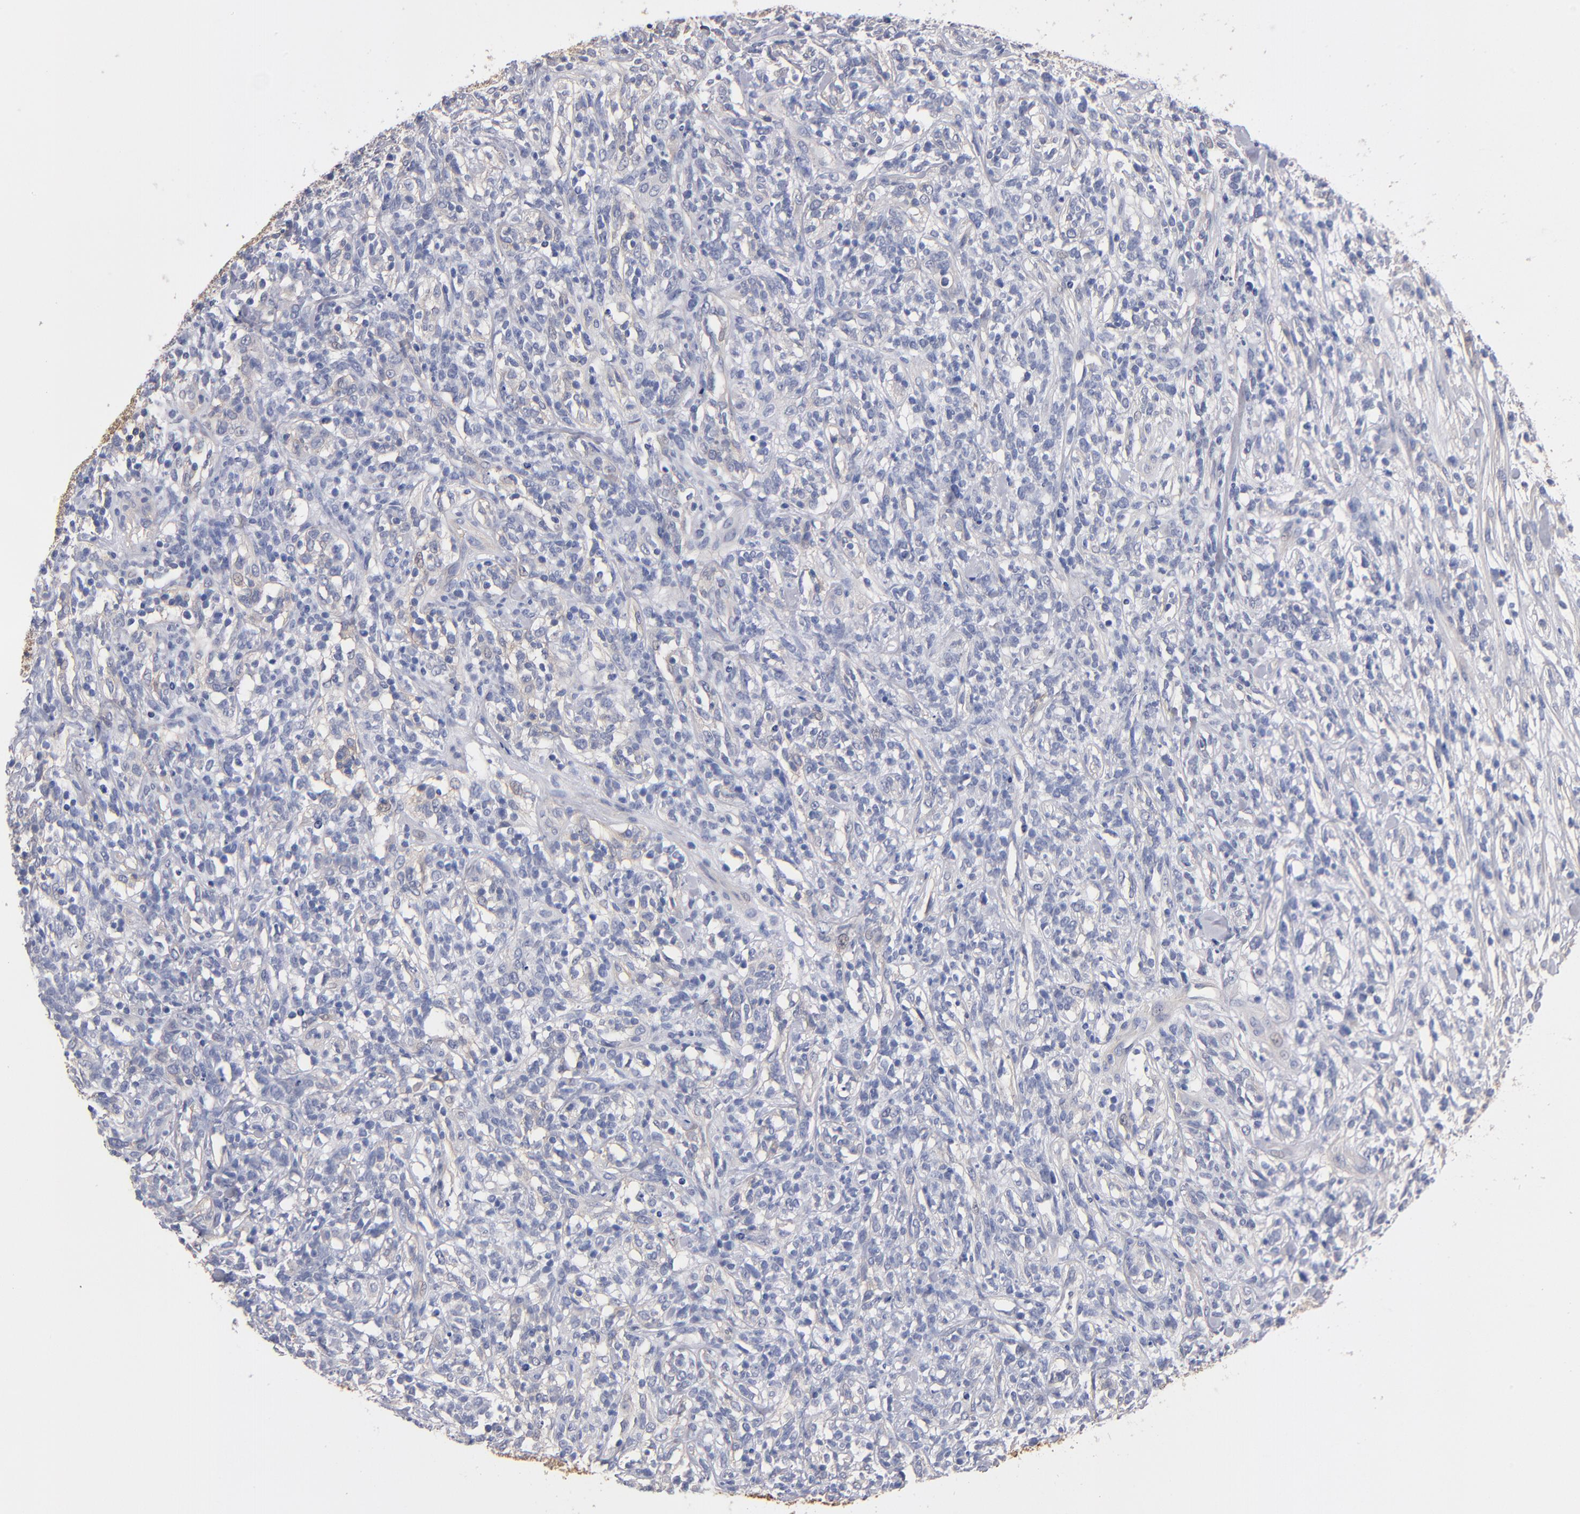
{"staining": {"intensity": "negative", "quantity": "none", "location": "none"}, "tissue": "lymphoma", "cell_type": "Tumor cells", "image_type": "cancer", "snomed": [{"axis": "morphology", "description": "Malignant lymphoma, non-Hodgkin's type, High grade"}, {"axis": "topography", "description": "Lymph node"}], "caption": "Immunohistochemistry (IHC) micrograph of neoplastic tissue: human high-grade malignant lymphoma, non-Hodgkin's type stained with DAB displays no significant protein positivity in tumor cells. (Stains: DAB (3,3'-diaminobenzidine) immunohistochemistry (IHC) with hematoxylin counter stain, Microscopy: brightfield microscopy at high magnification).", "gene": "PLSCR4", "patient": {"sex": "female", "age": 73}}